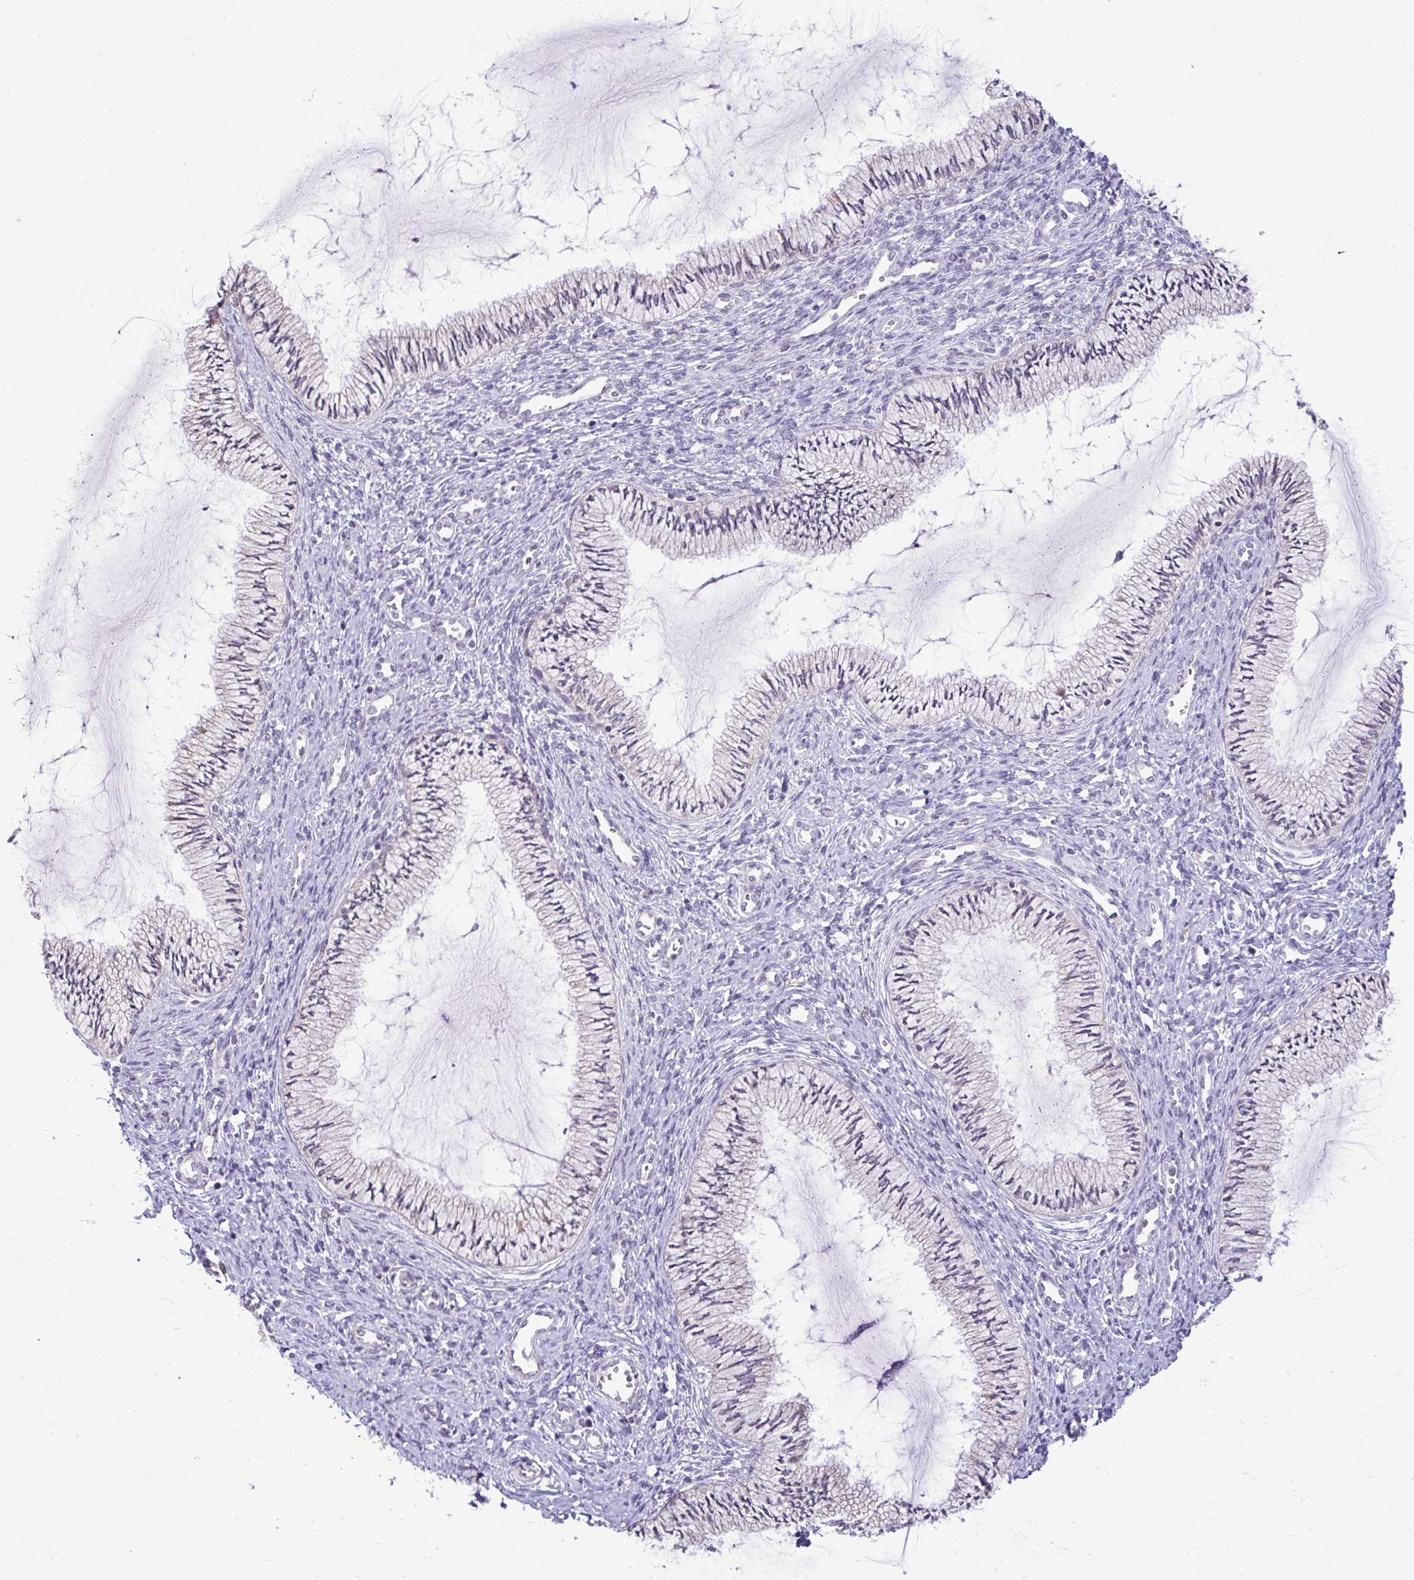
{"staining": {"intensity": "negative", "quantity": "none", "location": "none"}, "tissue": "cervix", "cell_type": "Glandular cells", "image_type": "normal", "snomed": [{"axis": "morphology", "description": "Normal tissue, NOS"}, {"axis": "topography", "description": "Cervix"}], "caption": "A high-resolution image shows immunohistochemistry staining of normal cervix, which reveals no significant positivity in glandular cells. (DAB (3,3'-diaminobenzidine) immunohistochemistry visualized using brightfield microscopy, high magnification).", "gene": "NPPA", "patient": {"sex": "female", "age": 24}}